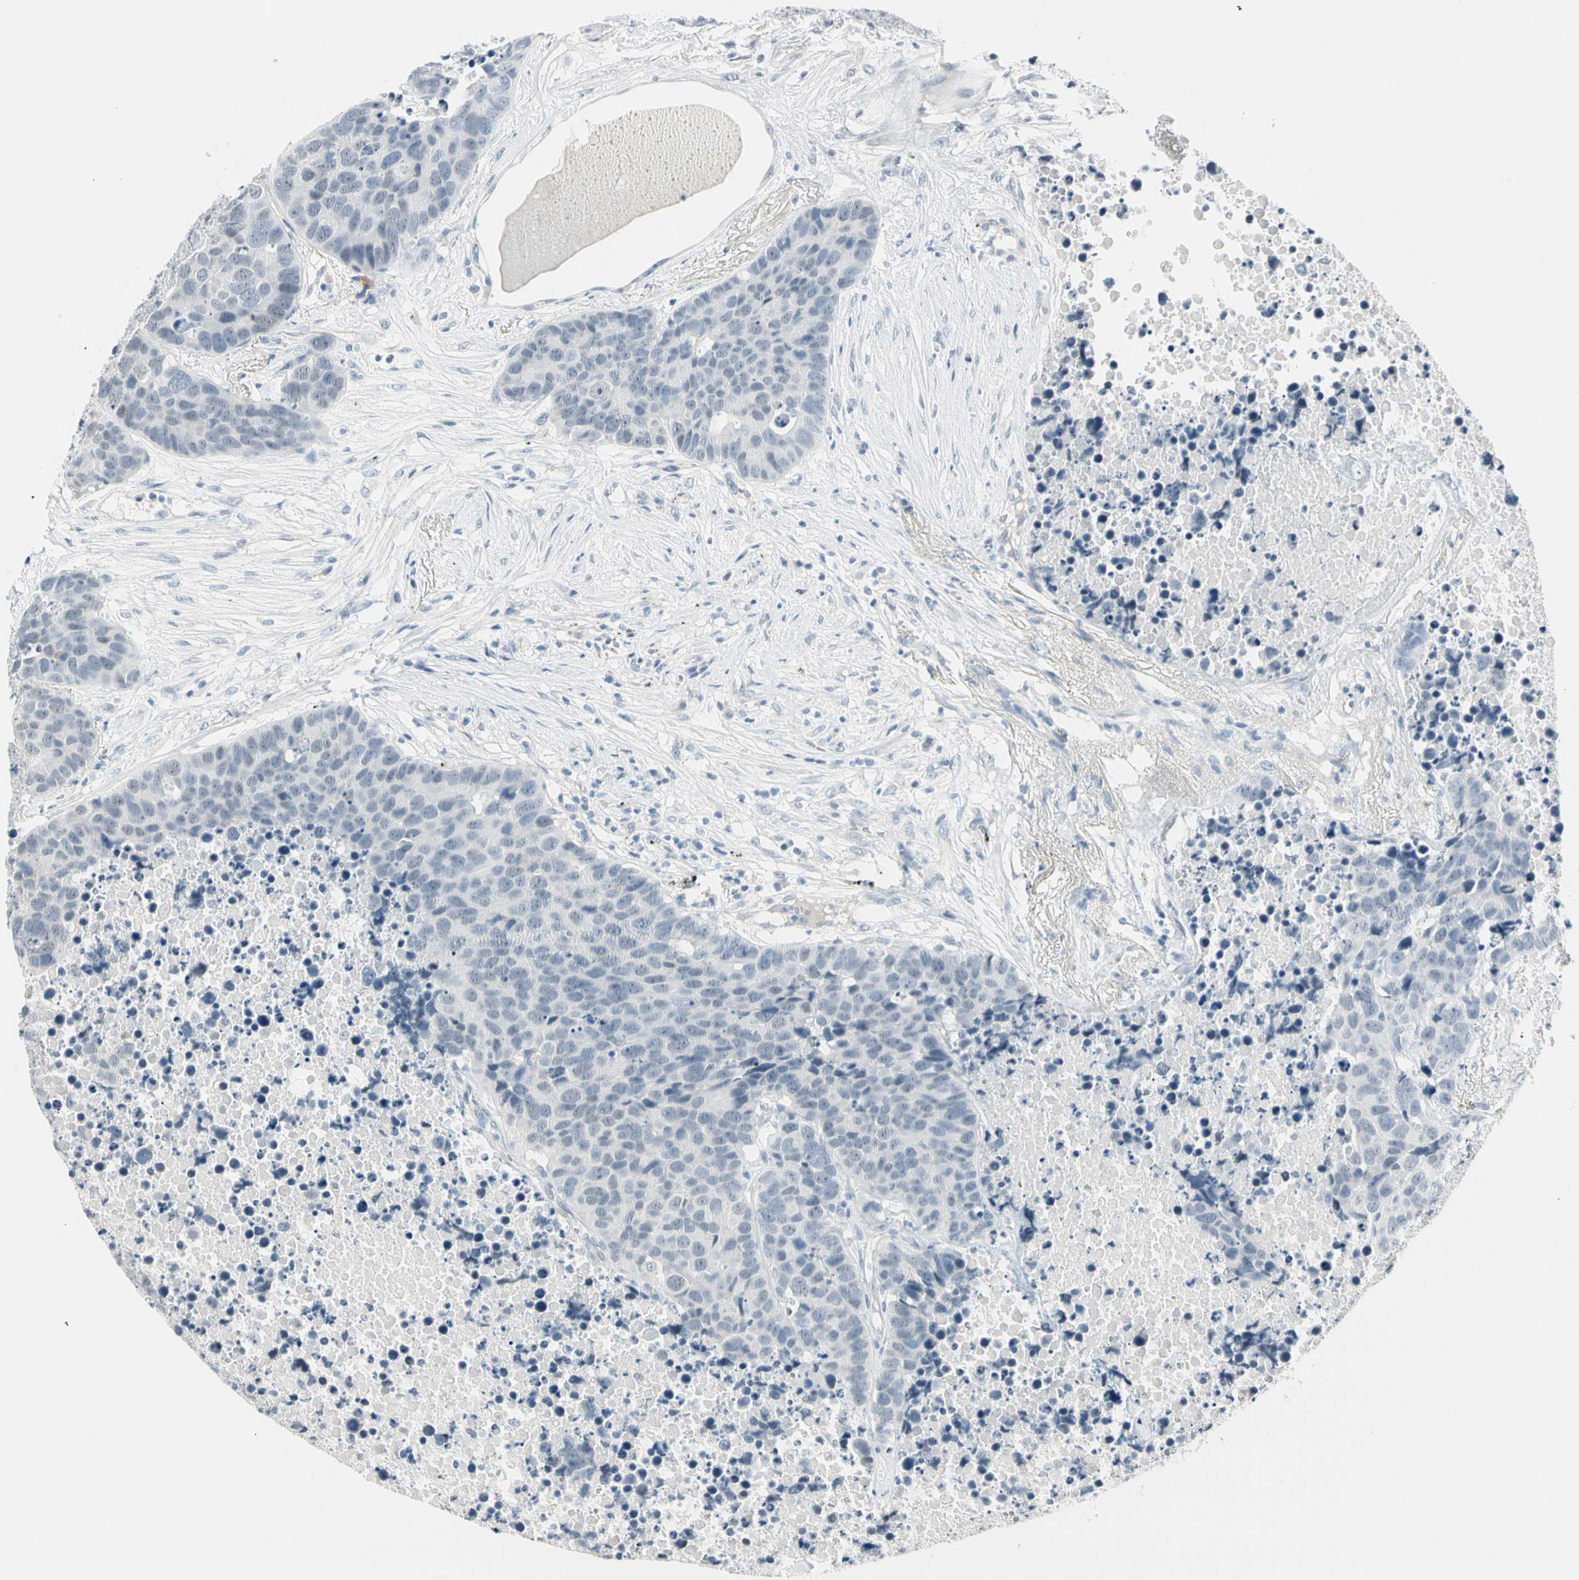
{"staining": {"intensity": "negative", "quantity": "none", "location": "none"}, "tissue": "carcinoid", "cell_type": "Tumor cells", "image_type": "cancer", "snomed": [{"axis": "morphology", "description": "Carcinoid, malignant, NOS"}, {"axis": "topography", "description": "Lung"}], "caption": "IHC image of neoplastic tissue: human carcinoid stained with DAB (3,3'-diaminobenzidine) reveals no significant protein positivity in tumor cells.", "gene": "MLLT10", "patient": {"sex": "male", "age": 60}}